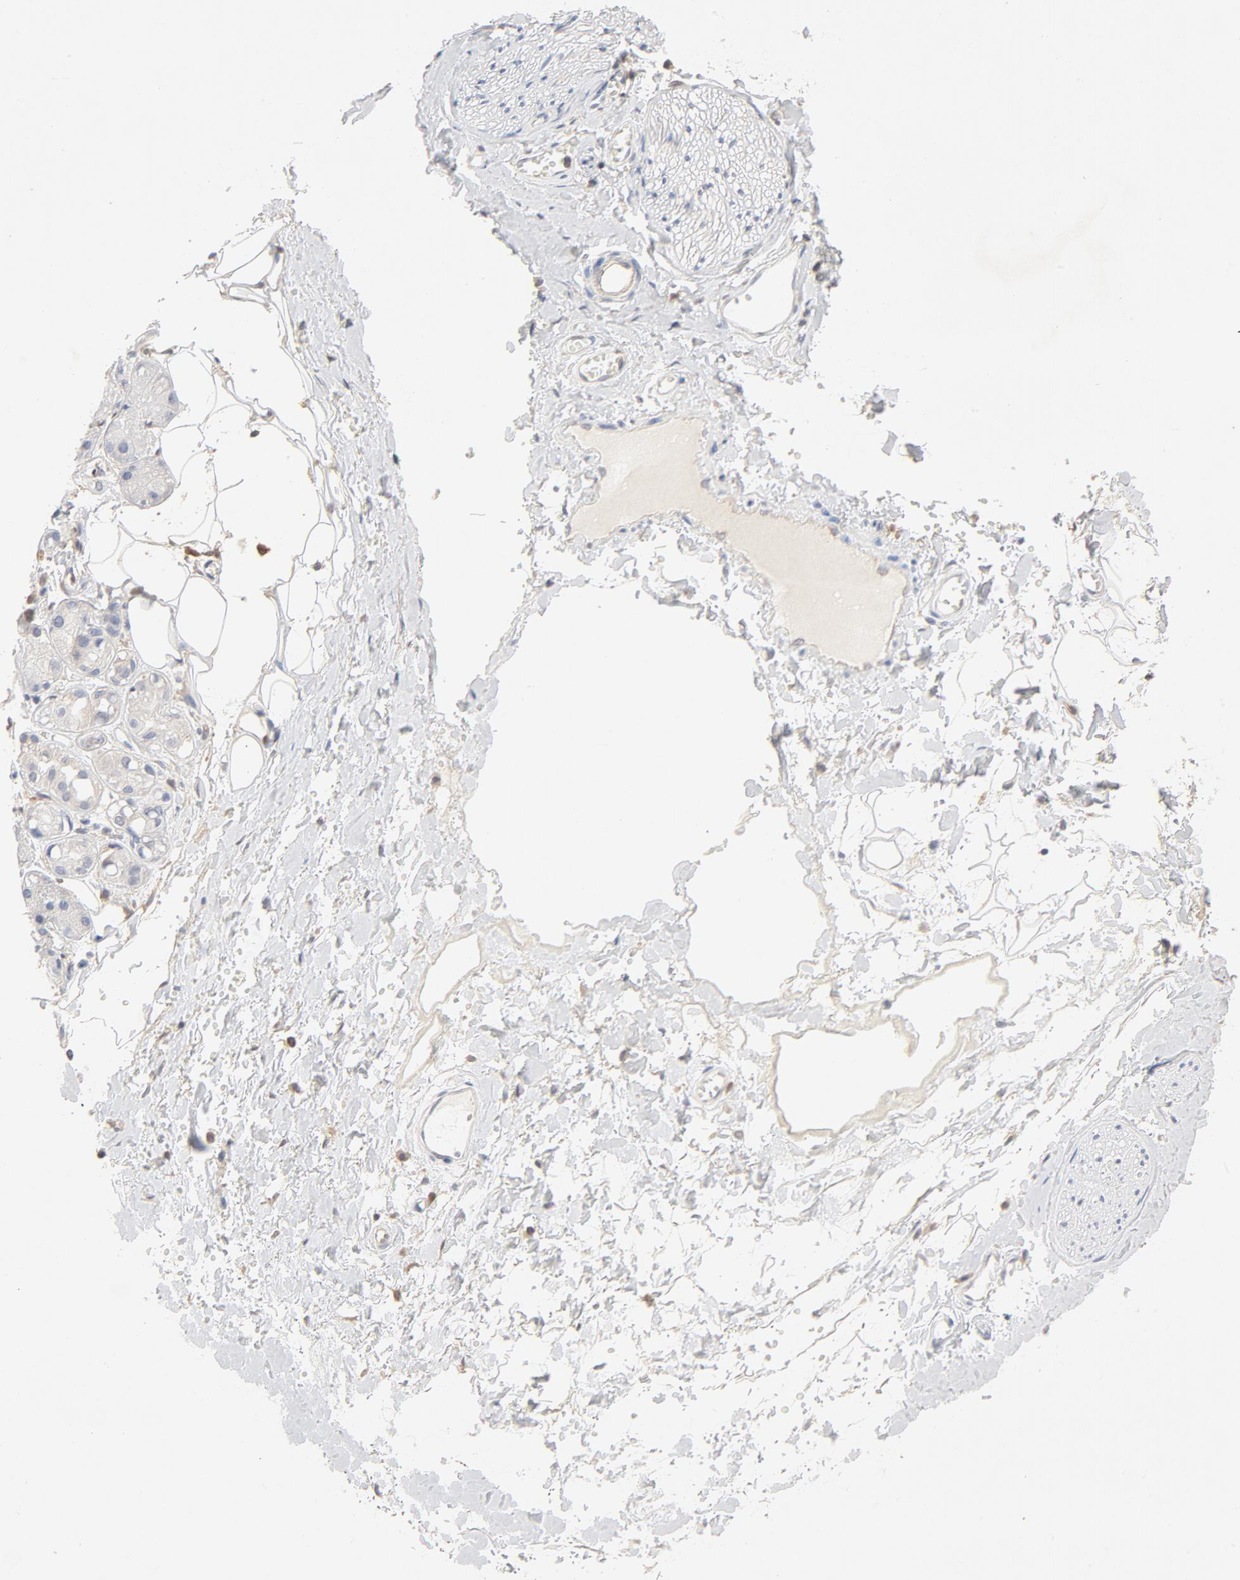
{"staining": {"intensity": "negative", "quantity": "none", "location": "none"}, "tissue": "adipose tissue", "cell_type": "Adipocytes", "image_type": "normal", "snomed": [{"axis": "morphology", "description": "Normal tissue, NOS"}, {"axis": "morphology", "description": "Inflammation, NOS"}, {"axis": "topography", "description": "Salivary gland"}, {"axis": "topography", "description": "Peripheral nerve tissue"}], "caption": "A high-resolution micrograph shows immunohistochemistry (IHC) staining of unremarkable adipose tissue, which exhibits no significant positivity in adipocytes.", "gene": "STAT1", "patient": {"sex": "female", "age": 75}}